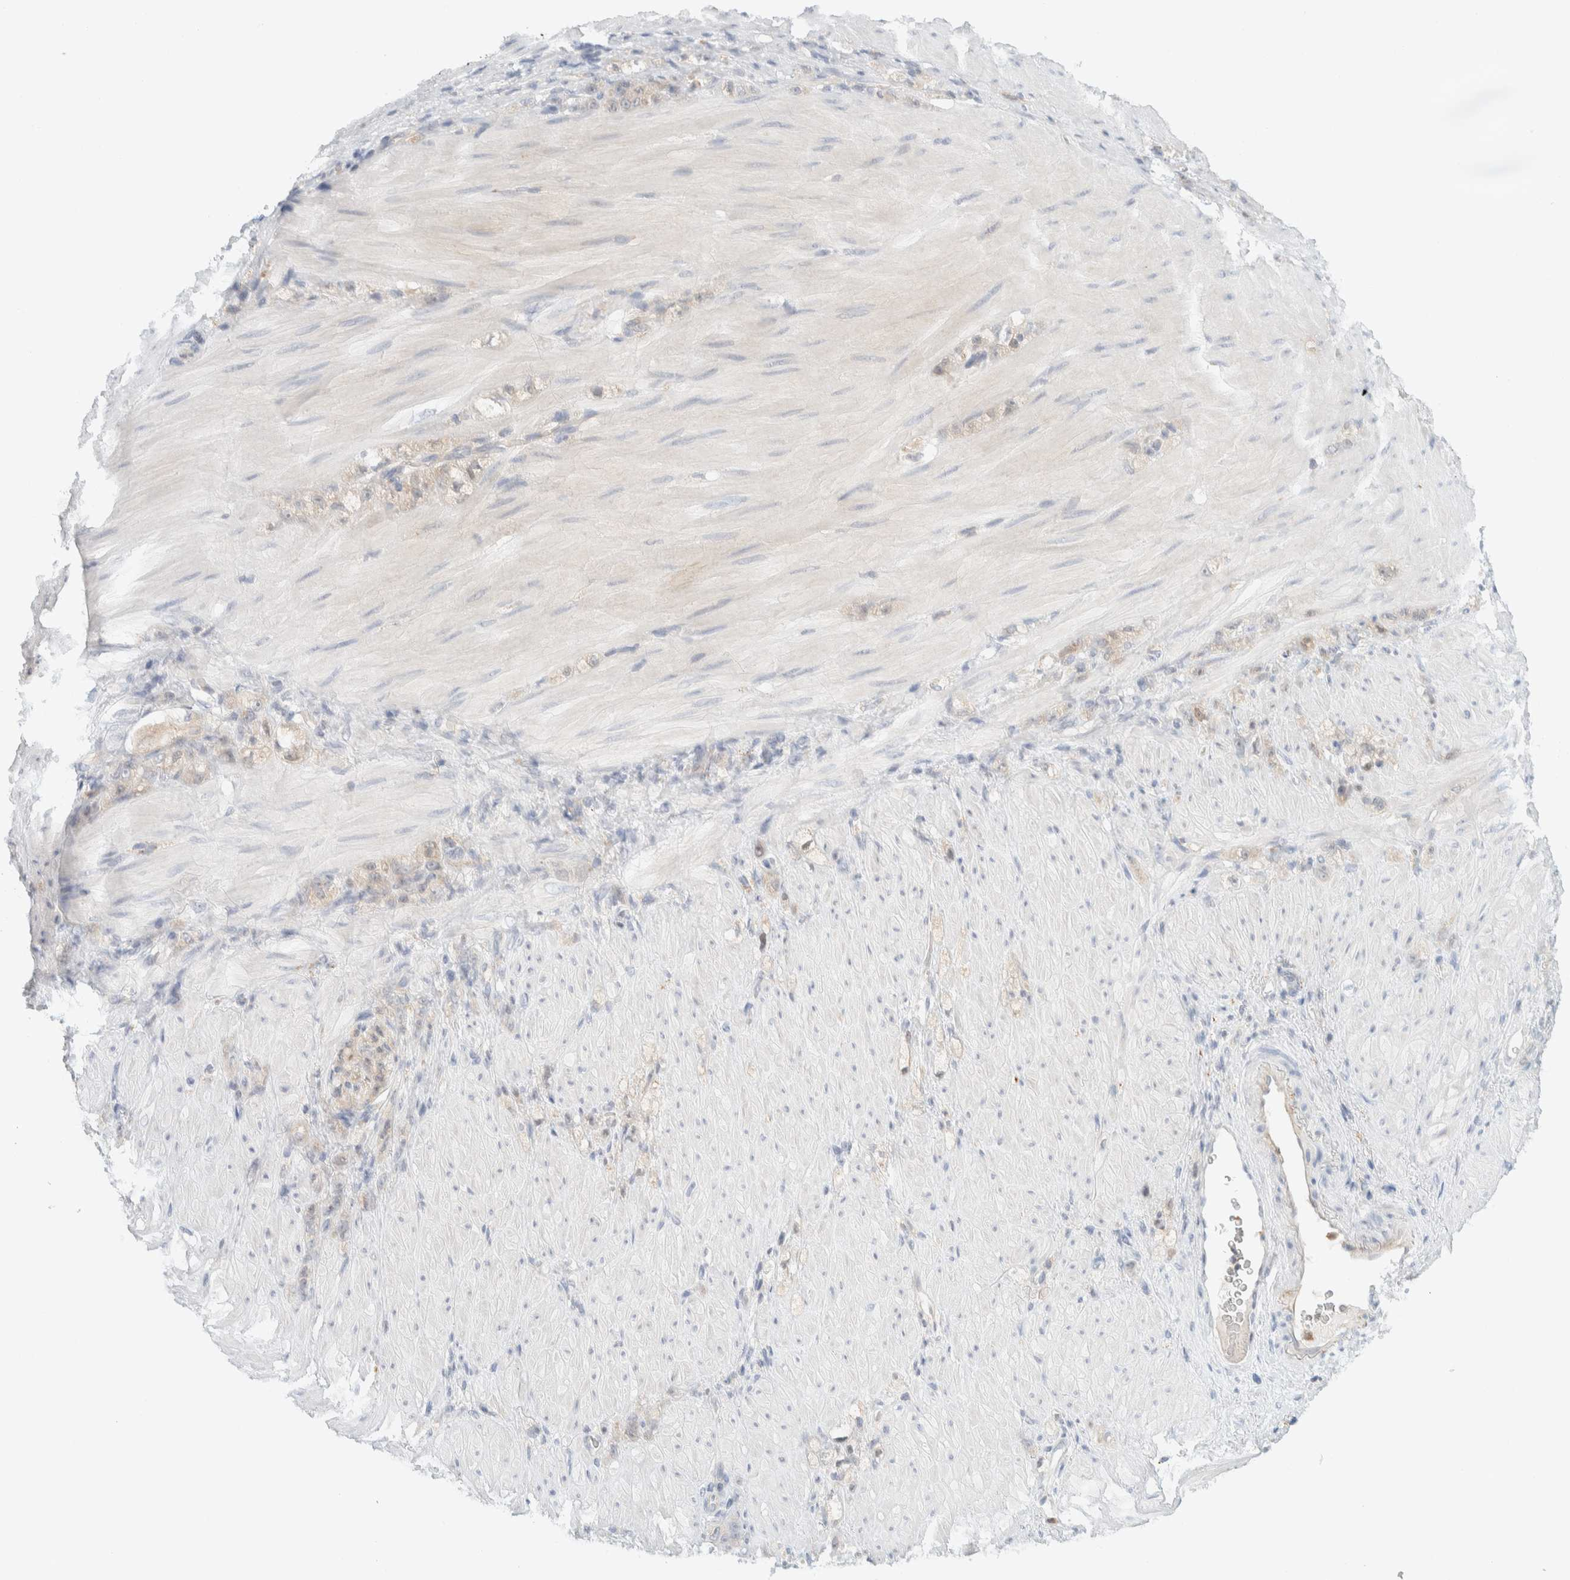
{"staining": {"intensity": "negative", "quantity": "none", "location": "none"}, "tissue": "stomach cancer", "cell_type": "Tumor cells", "image_type": "cancer", "snomed": [{"axis": "morphology", "description": "Normal tissue, NOS"}, {"axis": "morphology", "description": "Adenocarcinoma, NOS"}, {"axis": "topography", "description": "Stomach"}], "caption": "IHC histopathology image of human stomach cancer stained for a protein (brown), which displays no expression in tumor cells. Nuclei are stained in blue.", "gene": "GCLM", "patient": {"sex": "male", "age": 82}}